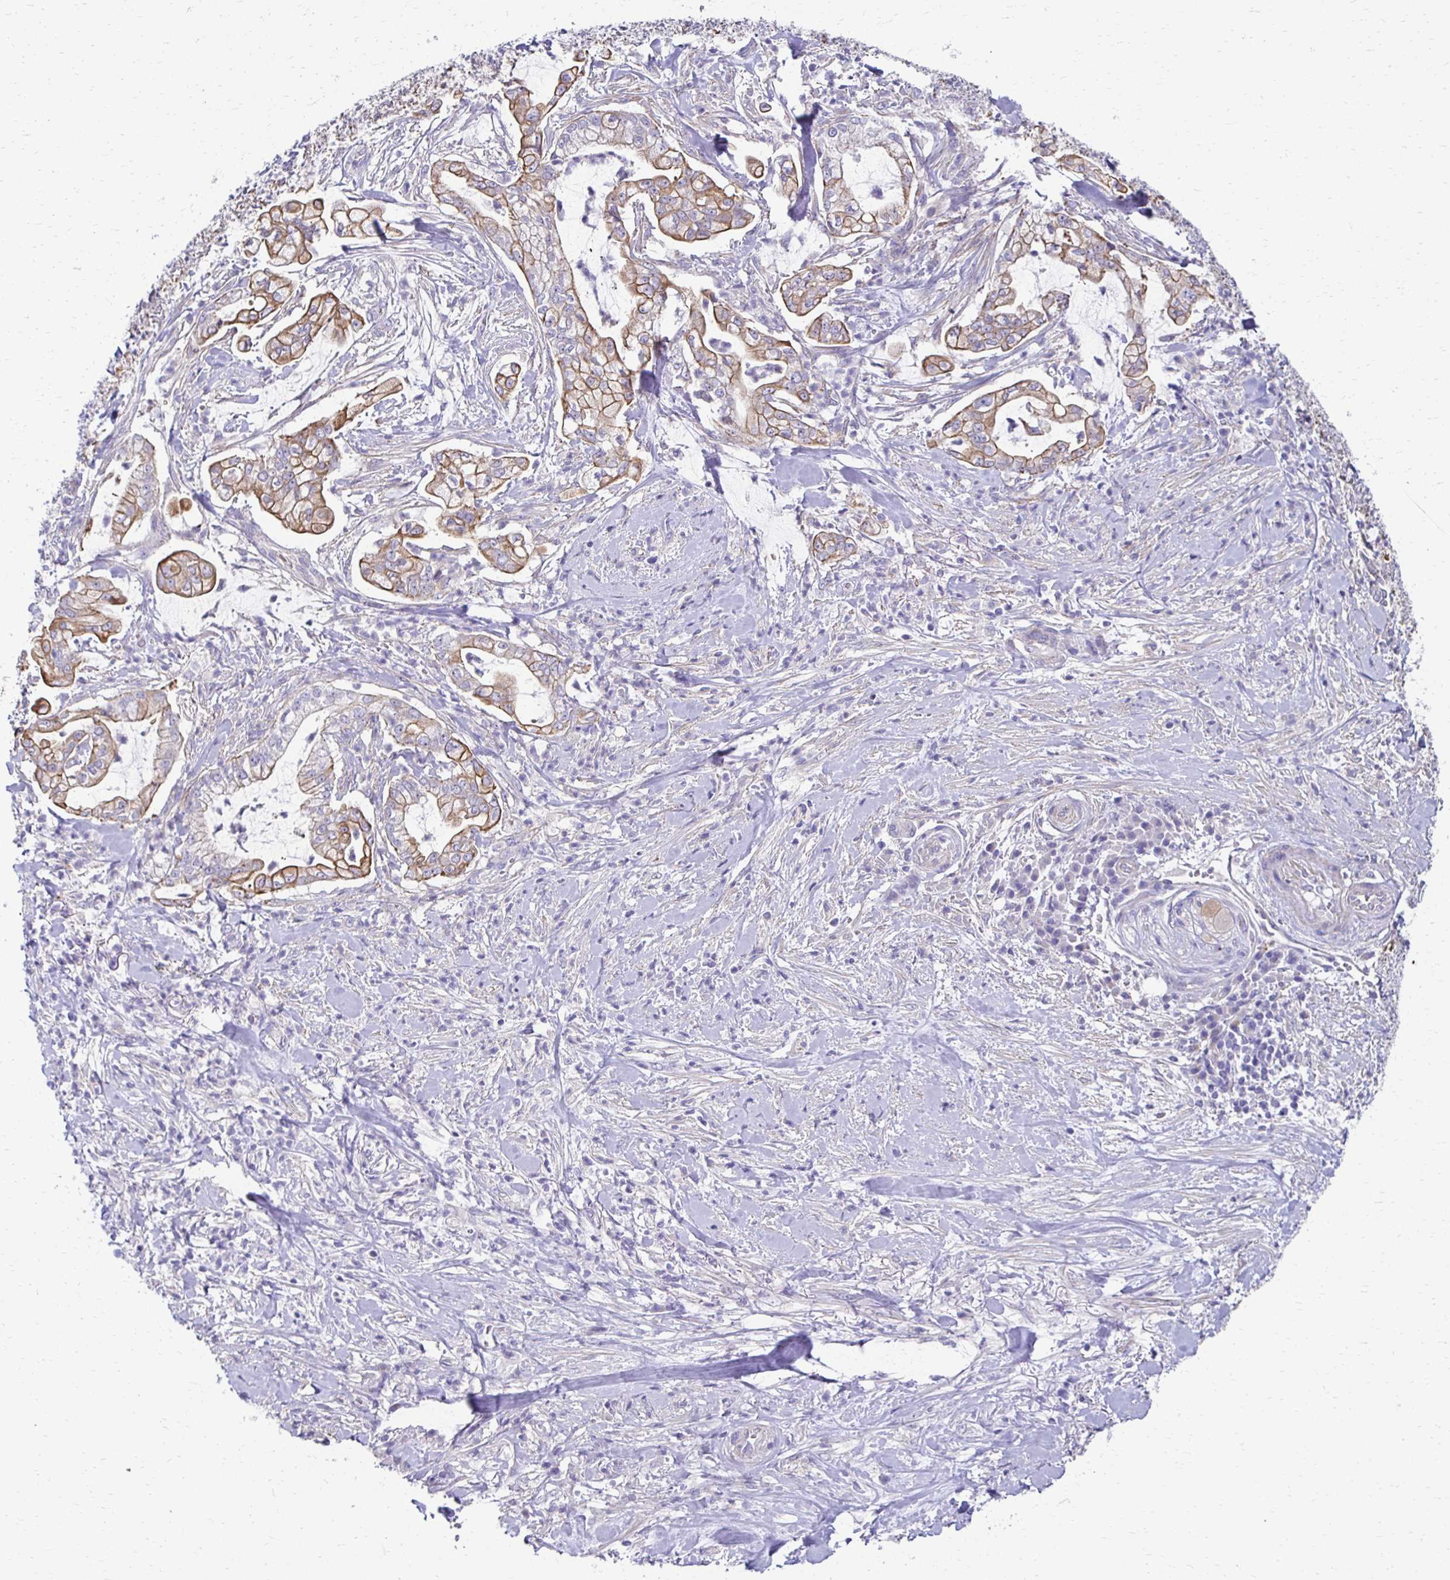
{"staining": {"intensity": "moderate", "quantity": ">75%", "location": "cytoplasmic/membranous"}, "tissue": "pancreatic cancer", "cell_type": "Tumor cells", "image_type": "cancer", "snomed": [{"axis": "morphology", "description": "Adenocarcinoma, NOS"}, {"axis": "topography", "description": "Pancreas"}], "caption": "IHC micrograph of neoplastic tissue: pancreatic adenocarcinoma stained using immunohistochemistry (IHC) exhibits medium levels of moderate protein expression localized specifically in the cytoplasmic/membranous of tumor cells, appearing as a cytoplasmic/membranous brown color.", "gene": "AKAP6", "patient": {"sex": "female", "age": 69}}